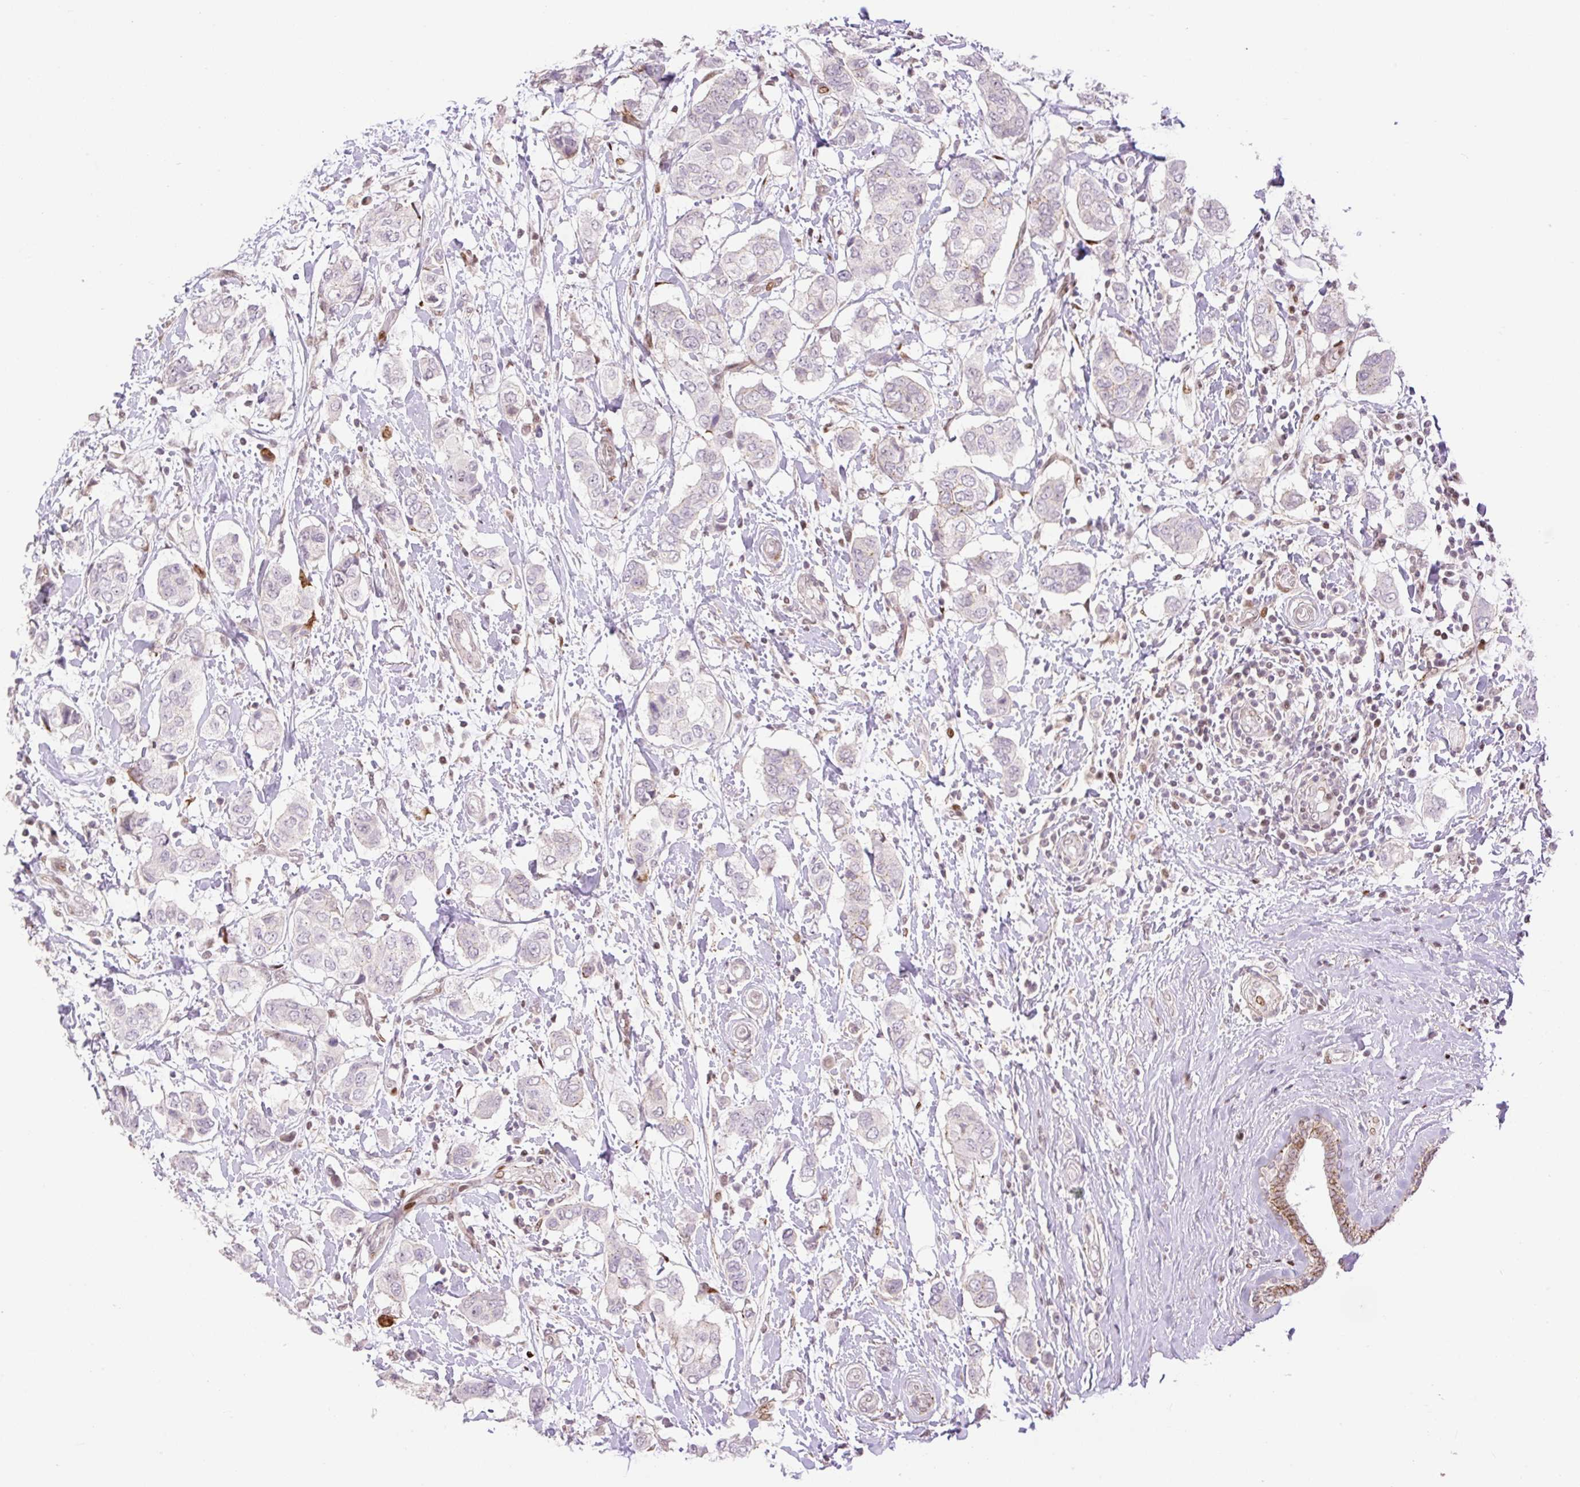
{"staining": {"intensity": "moderate", "quantity": "<25%", "location": "nuclear"}, "tissue": "breast cancer", "cell_type": "Tumor cells", "image_type": "cancer", "snomed": [{"axis": "morphology", "description": "Lobular carcinoma"}, {"axis": "topography", "description": "Breast"}], "caption": "IHC (DAB (3,3'-diaminobenzidine)) staining of breast cancer reveals moderate nuclear protein positivity in approximately <25% of tumor cells.", "gene": "RIPPLY3", "patient": {"sex": "female", "age": 51}}